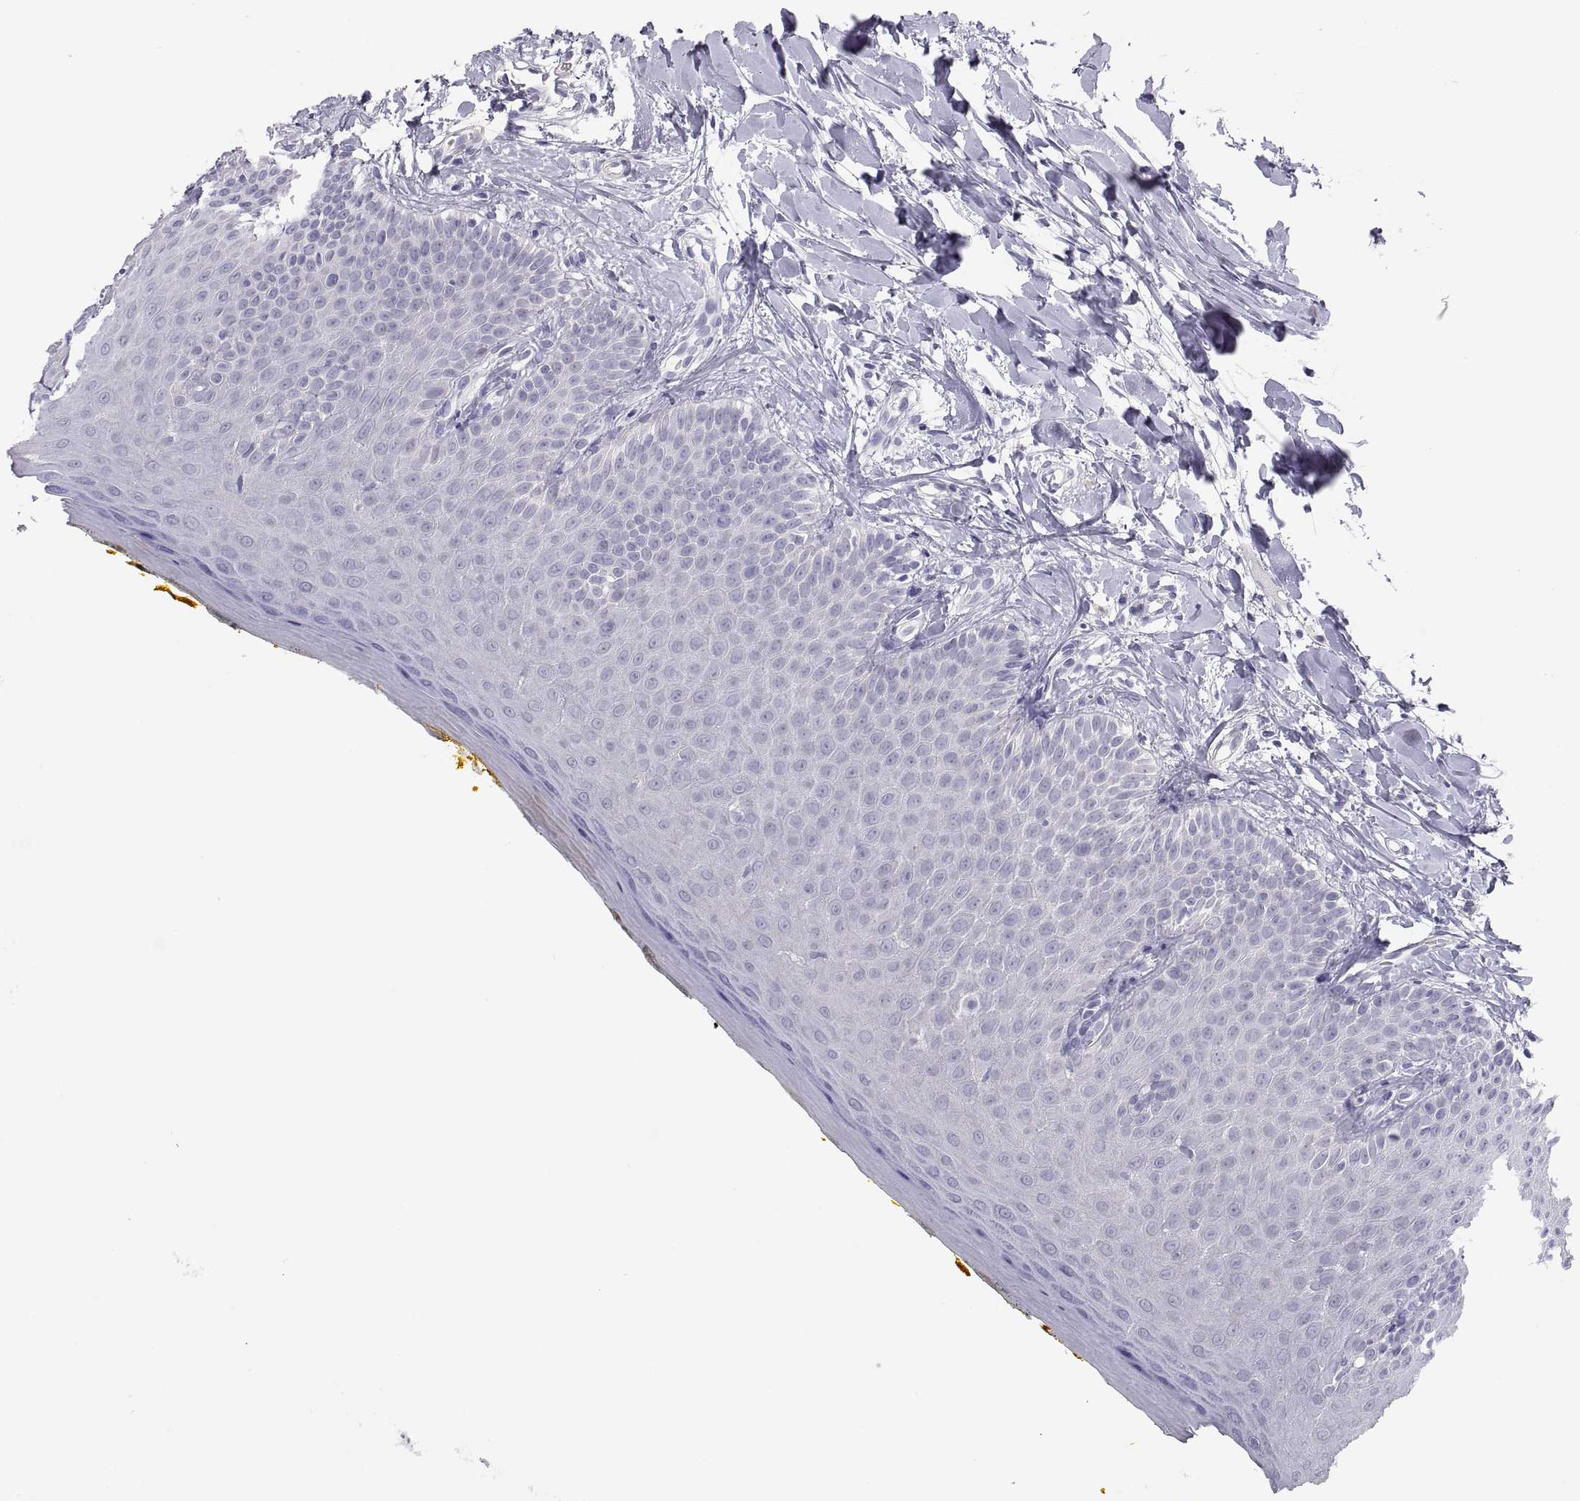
{"staining": {"intensity": "negative", "quantity": "none", "location": "none"}, "tissue": "oral mucosa", "cell_type": "Squamous epithelial cells", "image_type": "normal", "snomed": [{"axis": "morphology", "description": "Normal tissue, NOS"}, {"axis": "topography", "description": "Oral tissue"}], "caption": "High power microscopy micrograph of an immunohistochemistry (IHC) photomicrograph of normal oral mucosa, revealing no significant expression in squamous epithelial cells.", "gene": "STRC", "patient": {"sex": "female", "age": 43}}